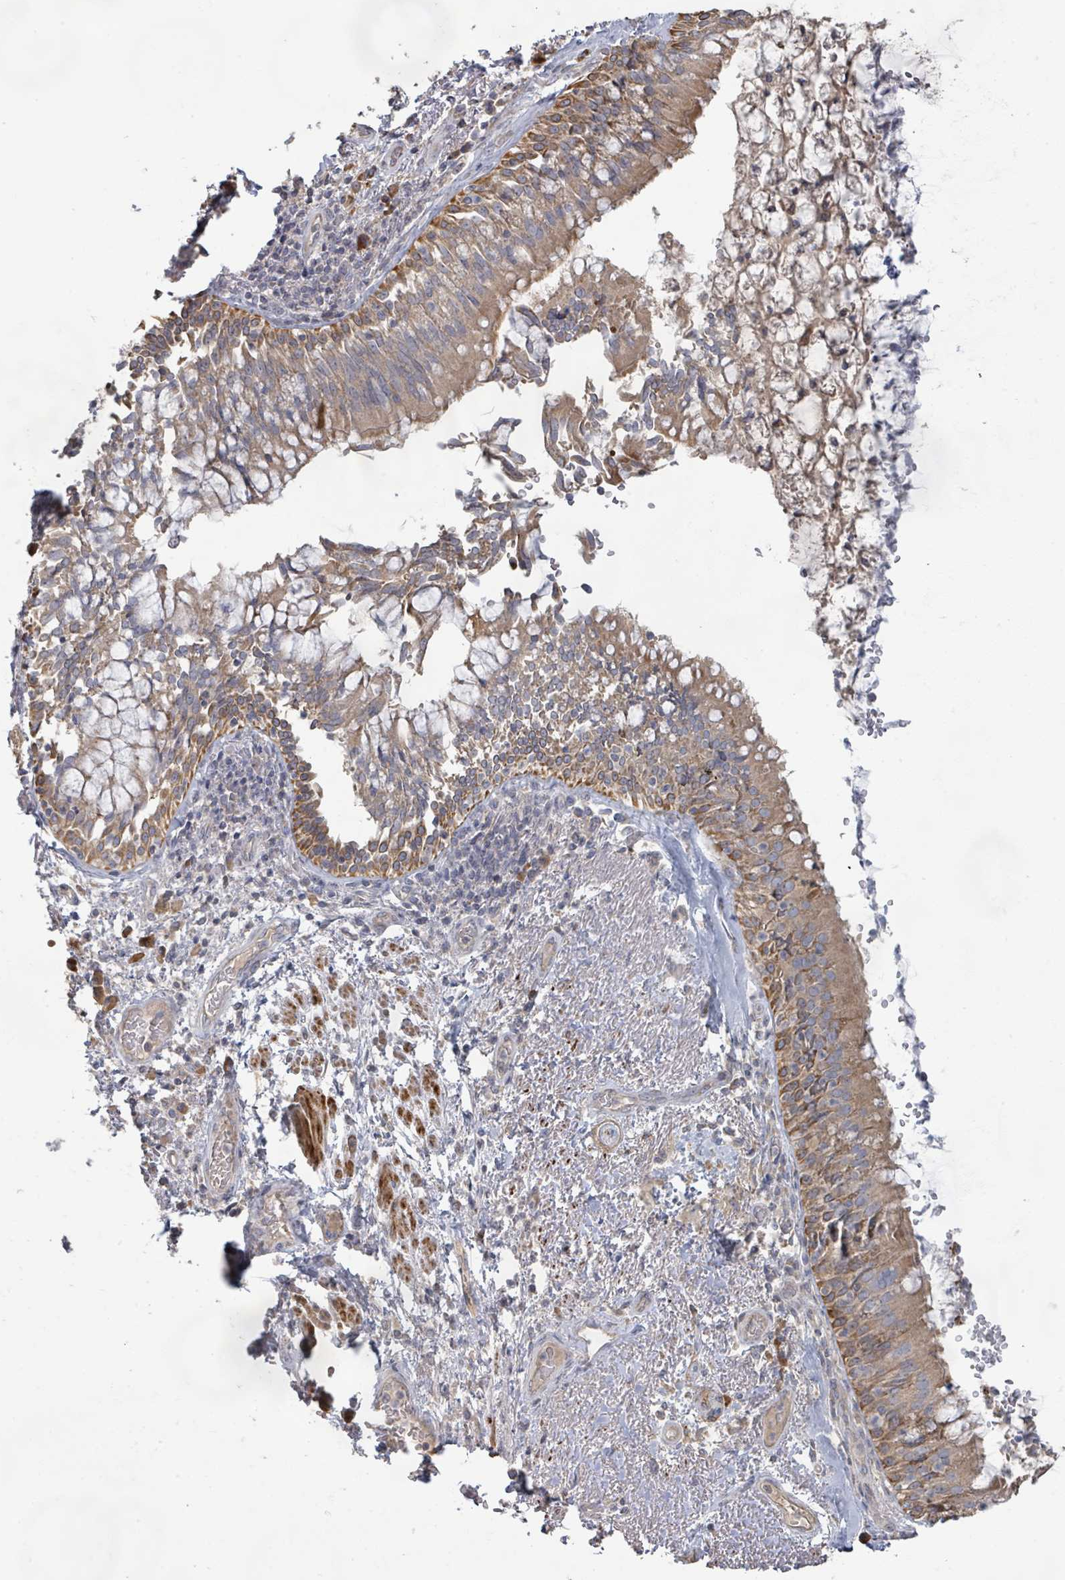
{"staining": {"intensity": "moderate", "quantity": ">75%", "location": "cytoplasmic/membranous"}, "tissue": "bronchus", "cell_type": "Respiratory epithelial cells", "image_type": "normal", "snomed": [{"axis": "morphology", "description": "Normal tissue, NOS"}, {"axis": "topography", "description": "Cartilage tissue"}, {"axis": "topography", "description": "Bronchus"}], "caption": "High-magnification brightfield microscopy of normal bronchus stained with DAB (brown) and counterstained with hematoxylin (blue). respiratory epithelial cells exhibit moderate cytoplasmic/membranous expression is identified in approximately>75% of cells.", "gene": "KCNS2", "patient": {"sex": "male", "age": 63}}